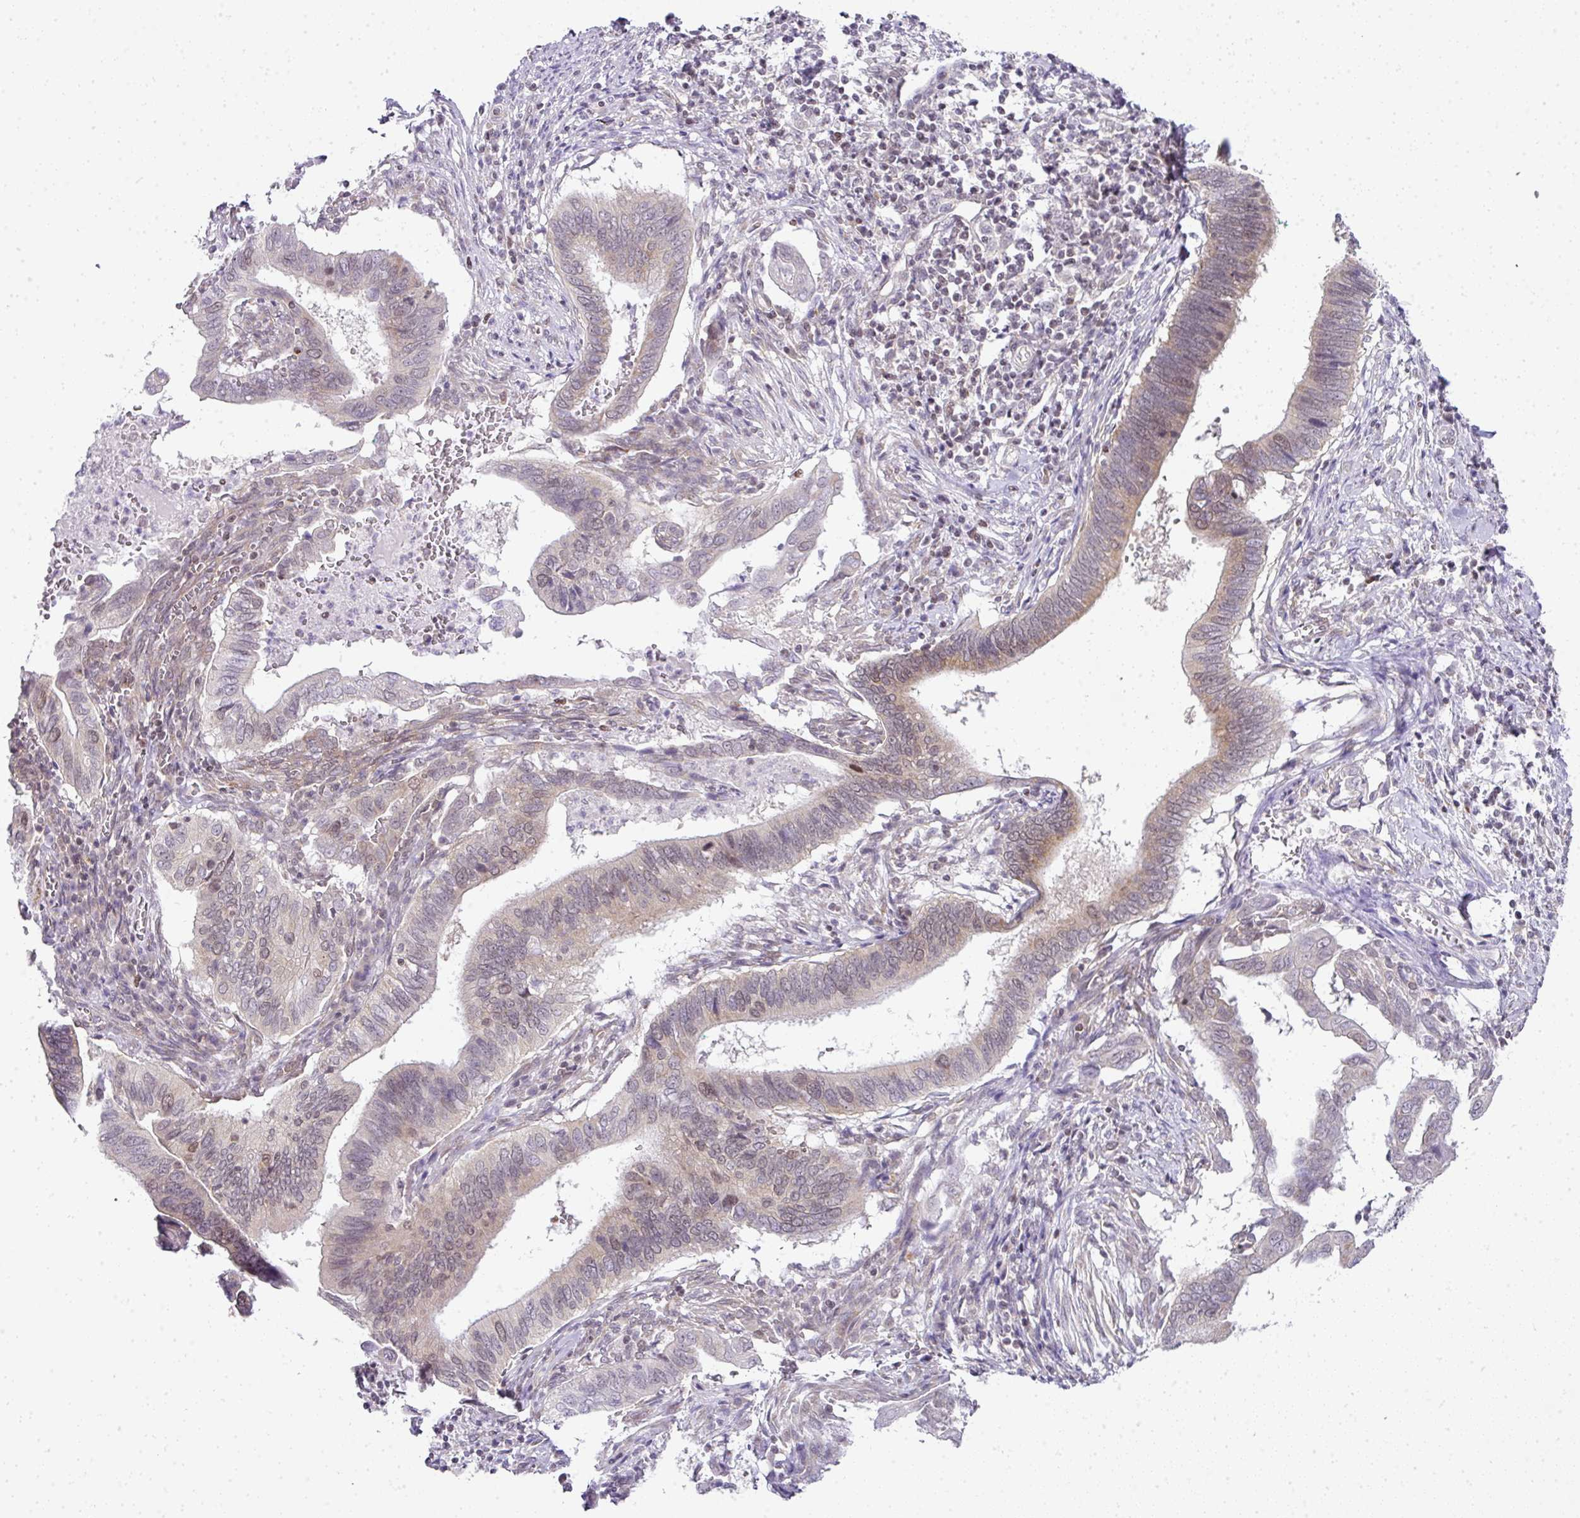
{"staining": {"intensity": "weak", "quantity": "<25%", "location": "nuclear"}, "tissue": "cervical cancer", "cell_type": "Tumor cells", "image_type": "cancer", "snomed": [{"axis": "morphology", "description": "Adenocarcinoma, NOS"}, {"axis": "topography", "description": "Cervix"}], "caption": "Adenocarcinoma (cervical) was stained to show a protein in brown. There is no significant expression in tumor cells.", "gene": "FAM32A", "patient": {"sex": "female", "age": 42}}